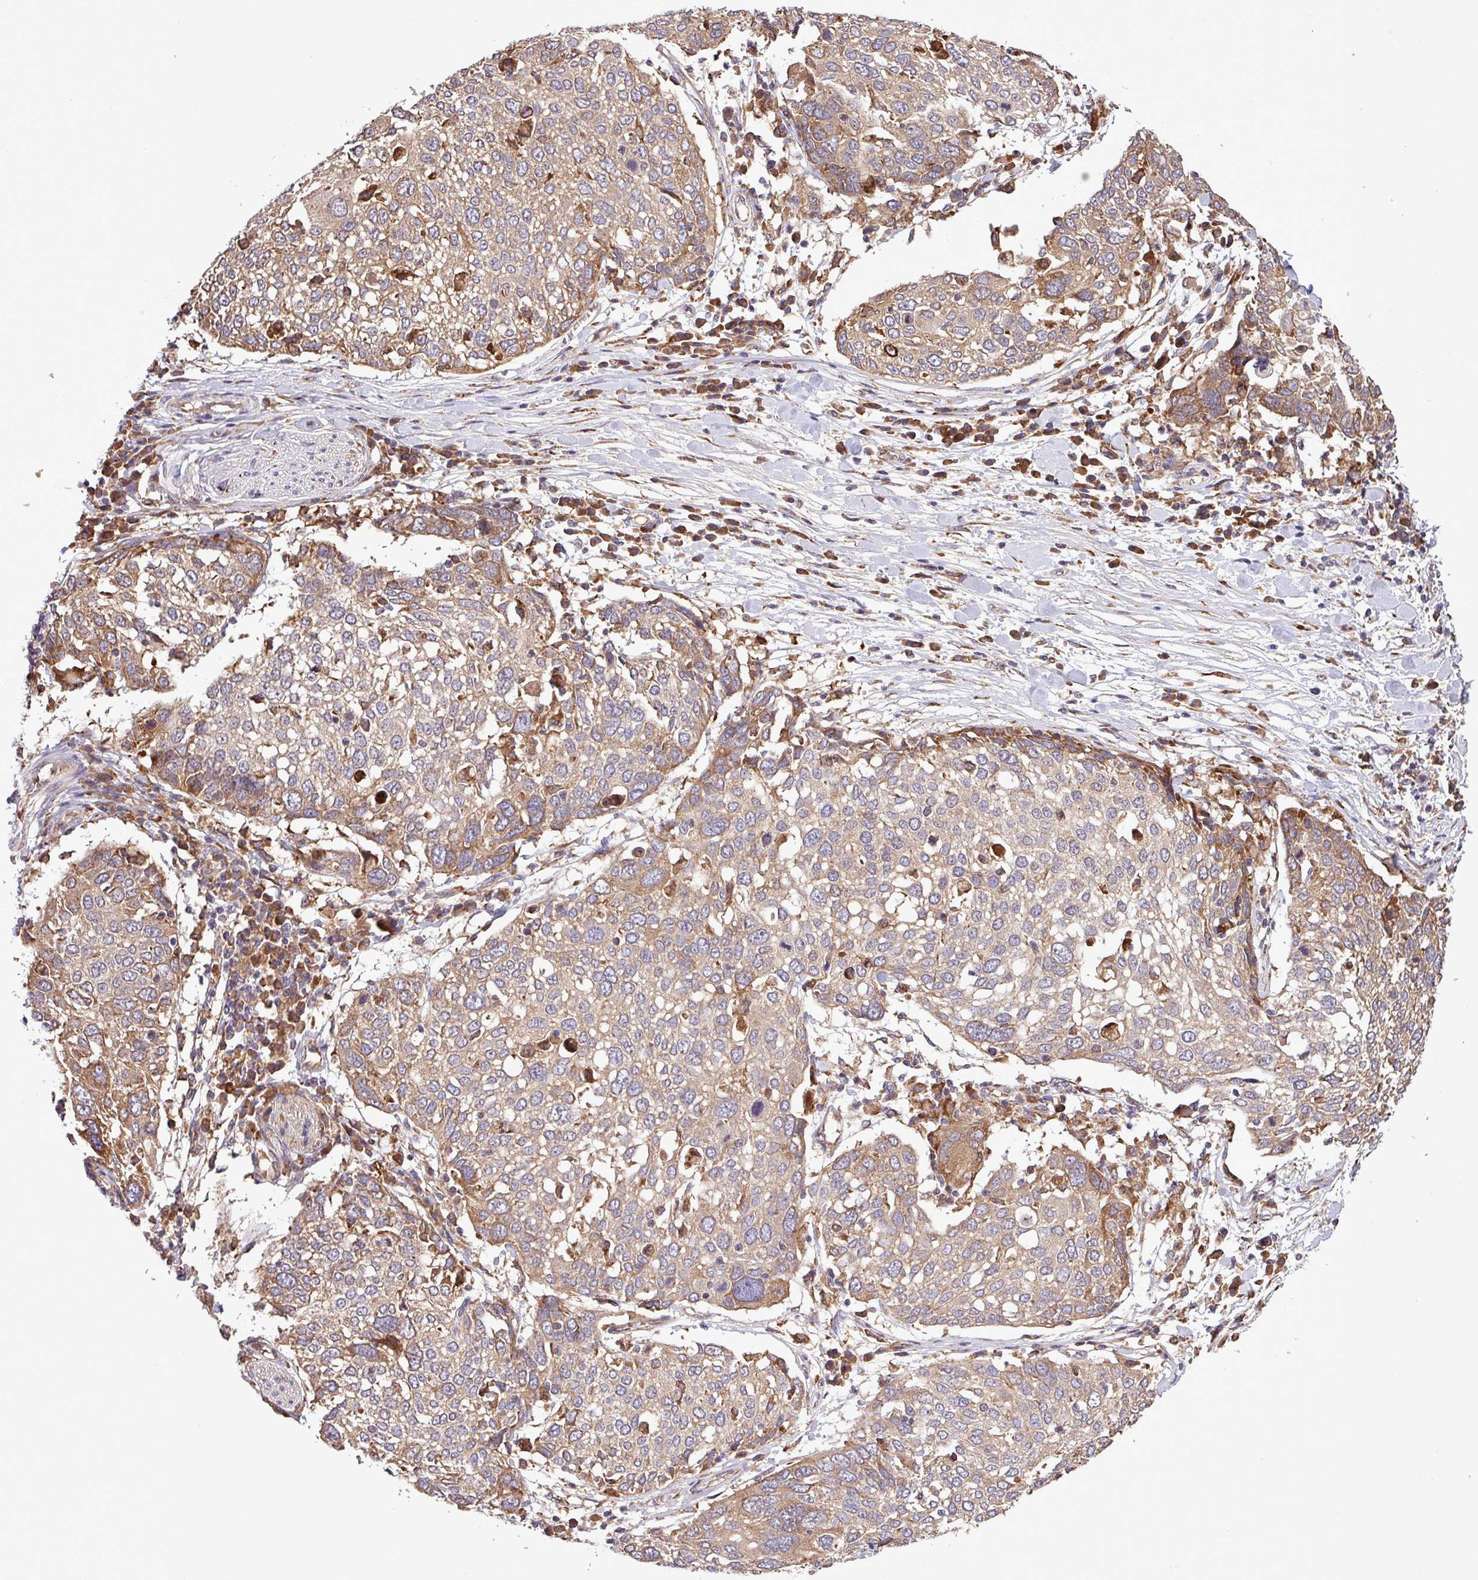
{"staining": {"intensity": "moderate", "quantity": "25%-75%", "location": "cytoplasmic/membranous"}, "tissue": "lung cancer", "cell_type": "Tumor cells", "image_type": "cancer", "snomed": [{"axis": "morphology", "description": "Squamous cell carcinoma, NOS"}, {"axis": "topography", "description": "Lung"}], "caption": "Lung squamous cell carcinoma stained with IHC displays moderate cytoplasmic/membranous positivity in approximately 25%-75% of tumor cells. (DAB = brown stain, brightfield microscopy at high magnification).", "gene": "MEGF6", "patient": {"sex": "male", "age": 65}}